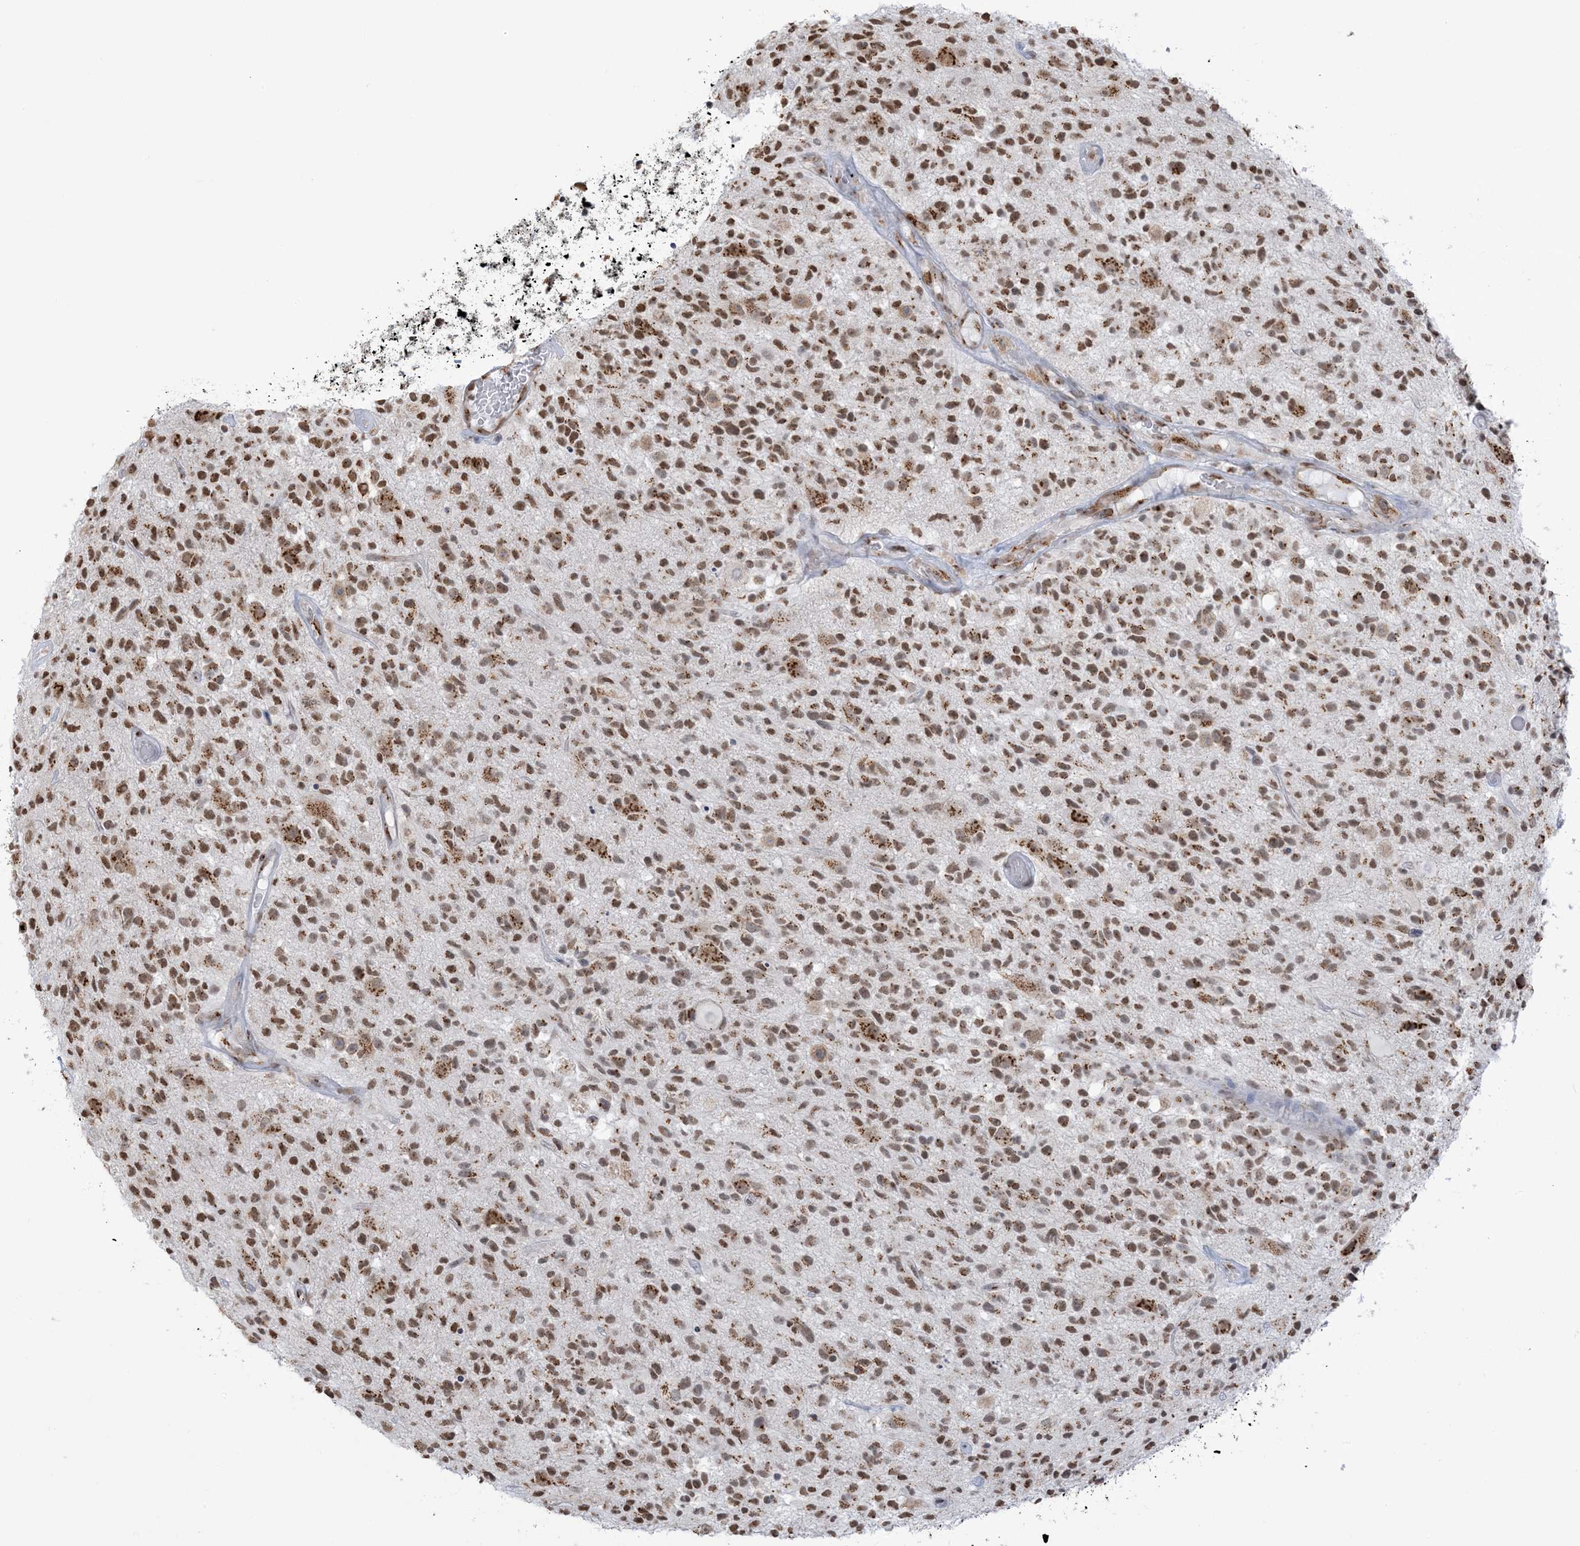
{"staining": {"intensity": "moderate", "quantity": ">75%", "location": "cytoplasmic/membranous,nuclear"}, "tissue": "glioma", "cell_type": "Tumor cells", "image_type": "cancer", "snomed": [{"axis": "morphology", "description": "Glioma, malignant, High grade"}, {"axis": "morphology", "description": "Glioblastoma, NOS"}, {"axis": "topography", "description": "Brain"}], "caption": "Protein analysis of malignant glioma (high-grade) tissue shows moderate cytoplasmic/membranous and nuclear staining in approximately >75% of tumor cells. The protein is shown in brown color, while the nuclei are stained blue.", "gene": "GPR107", "patient": {"sex": "male", "age": 60}}